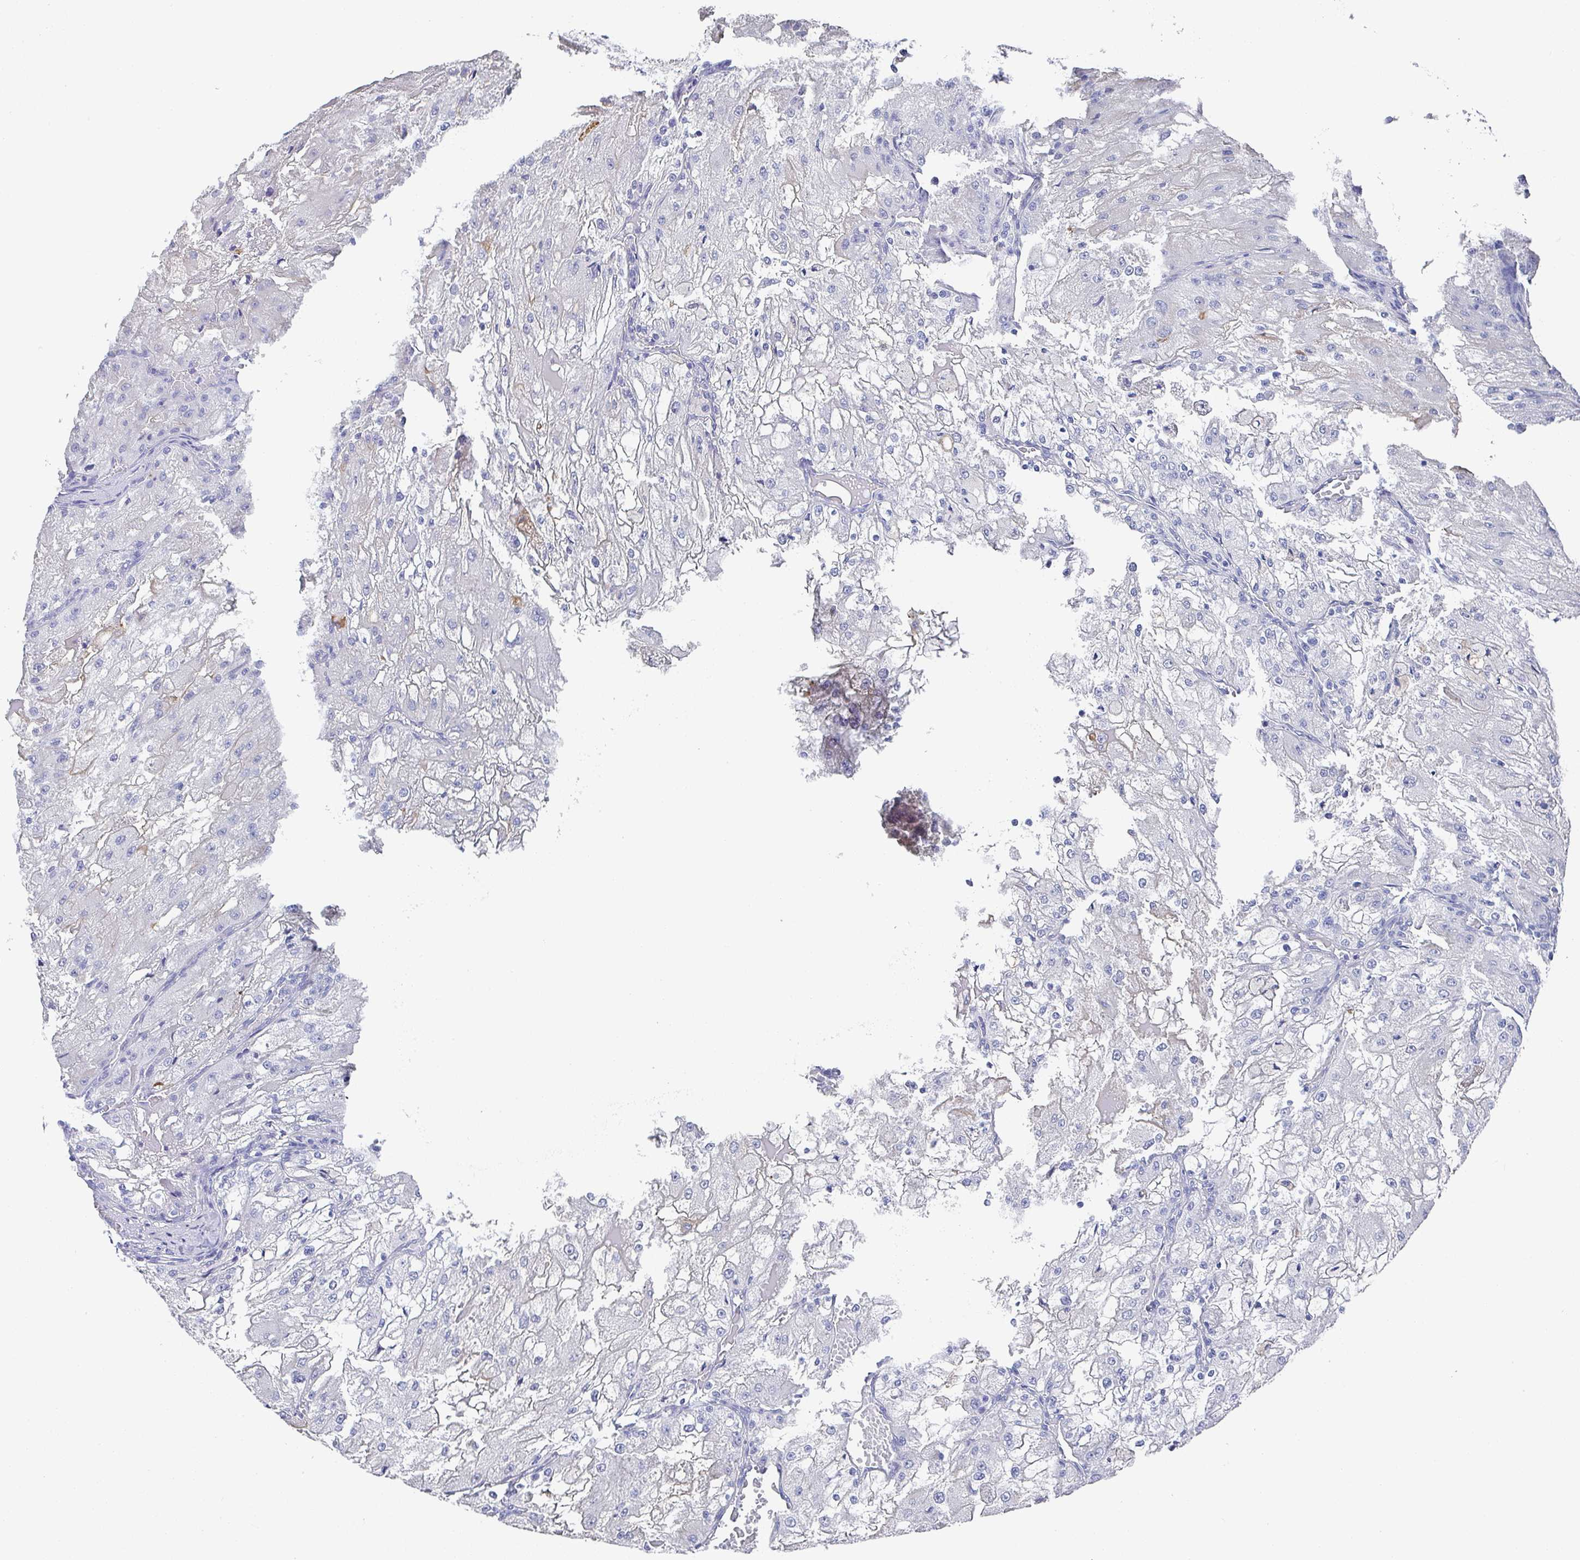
{"staining": {"intensity": "negative", "quantity": "none", "location": "none"}, "tissue": "renal cancer", "cell_type": "Tumor cells", "image_type": "cancer", "snomed": [{"axis": "morphology", "description": "Adenocarcinoma, NOS"}, {"axis": "topography", "description": "Kidney"}], "caption": "High magnification brightfield microscopy of renal cancer stained with DAB (3,3'-diaminobenzidine) (brown) and counterstained with hematoxylin (blue): tumor cells show no significant staining.", "gene": "TNFRSF8", "patient": {"sex": "female", "age": 74}}